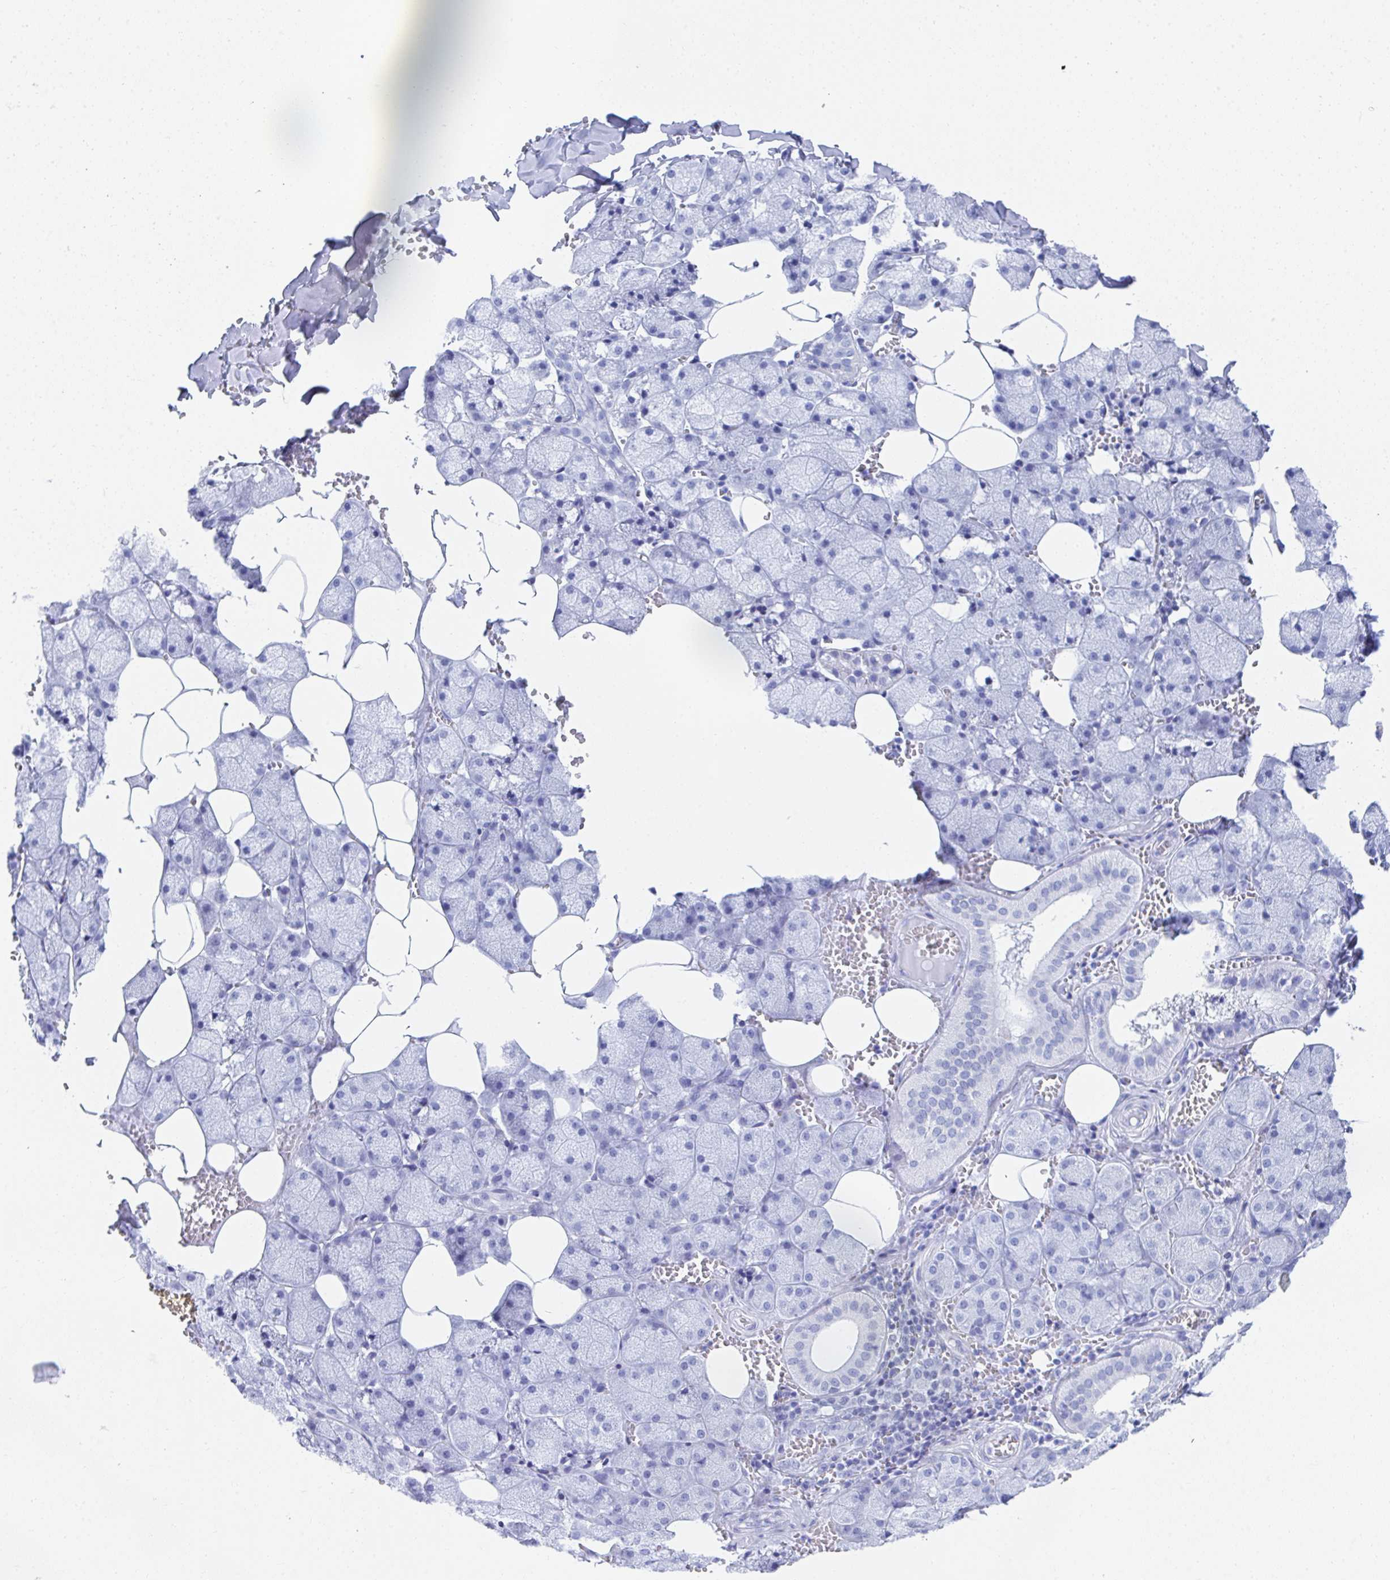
{"staining": {"intensity": "negative", "quantity": "none", "location": "none"}, "tissue": "salivary gland", "cell_type": "Glandular cells", "image_type": "normal", "snomed": [{"axis": "morphology", "description": "Normal tissue, NOS"}, {"axis": "topography", "description": "Salivary gland"}, {"axis": "topography", "description": "Peripheral nerve tissue"}], "caption": "There is no significant expression in glandular cells of salivary gland. Brightfield microscopy of IHC stained with DAB (brown) and hematoxylin (blue), captured at high magnification.", "gene": "CD7", "patient": {"sex": "male", "age": 38}}